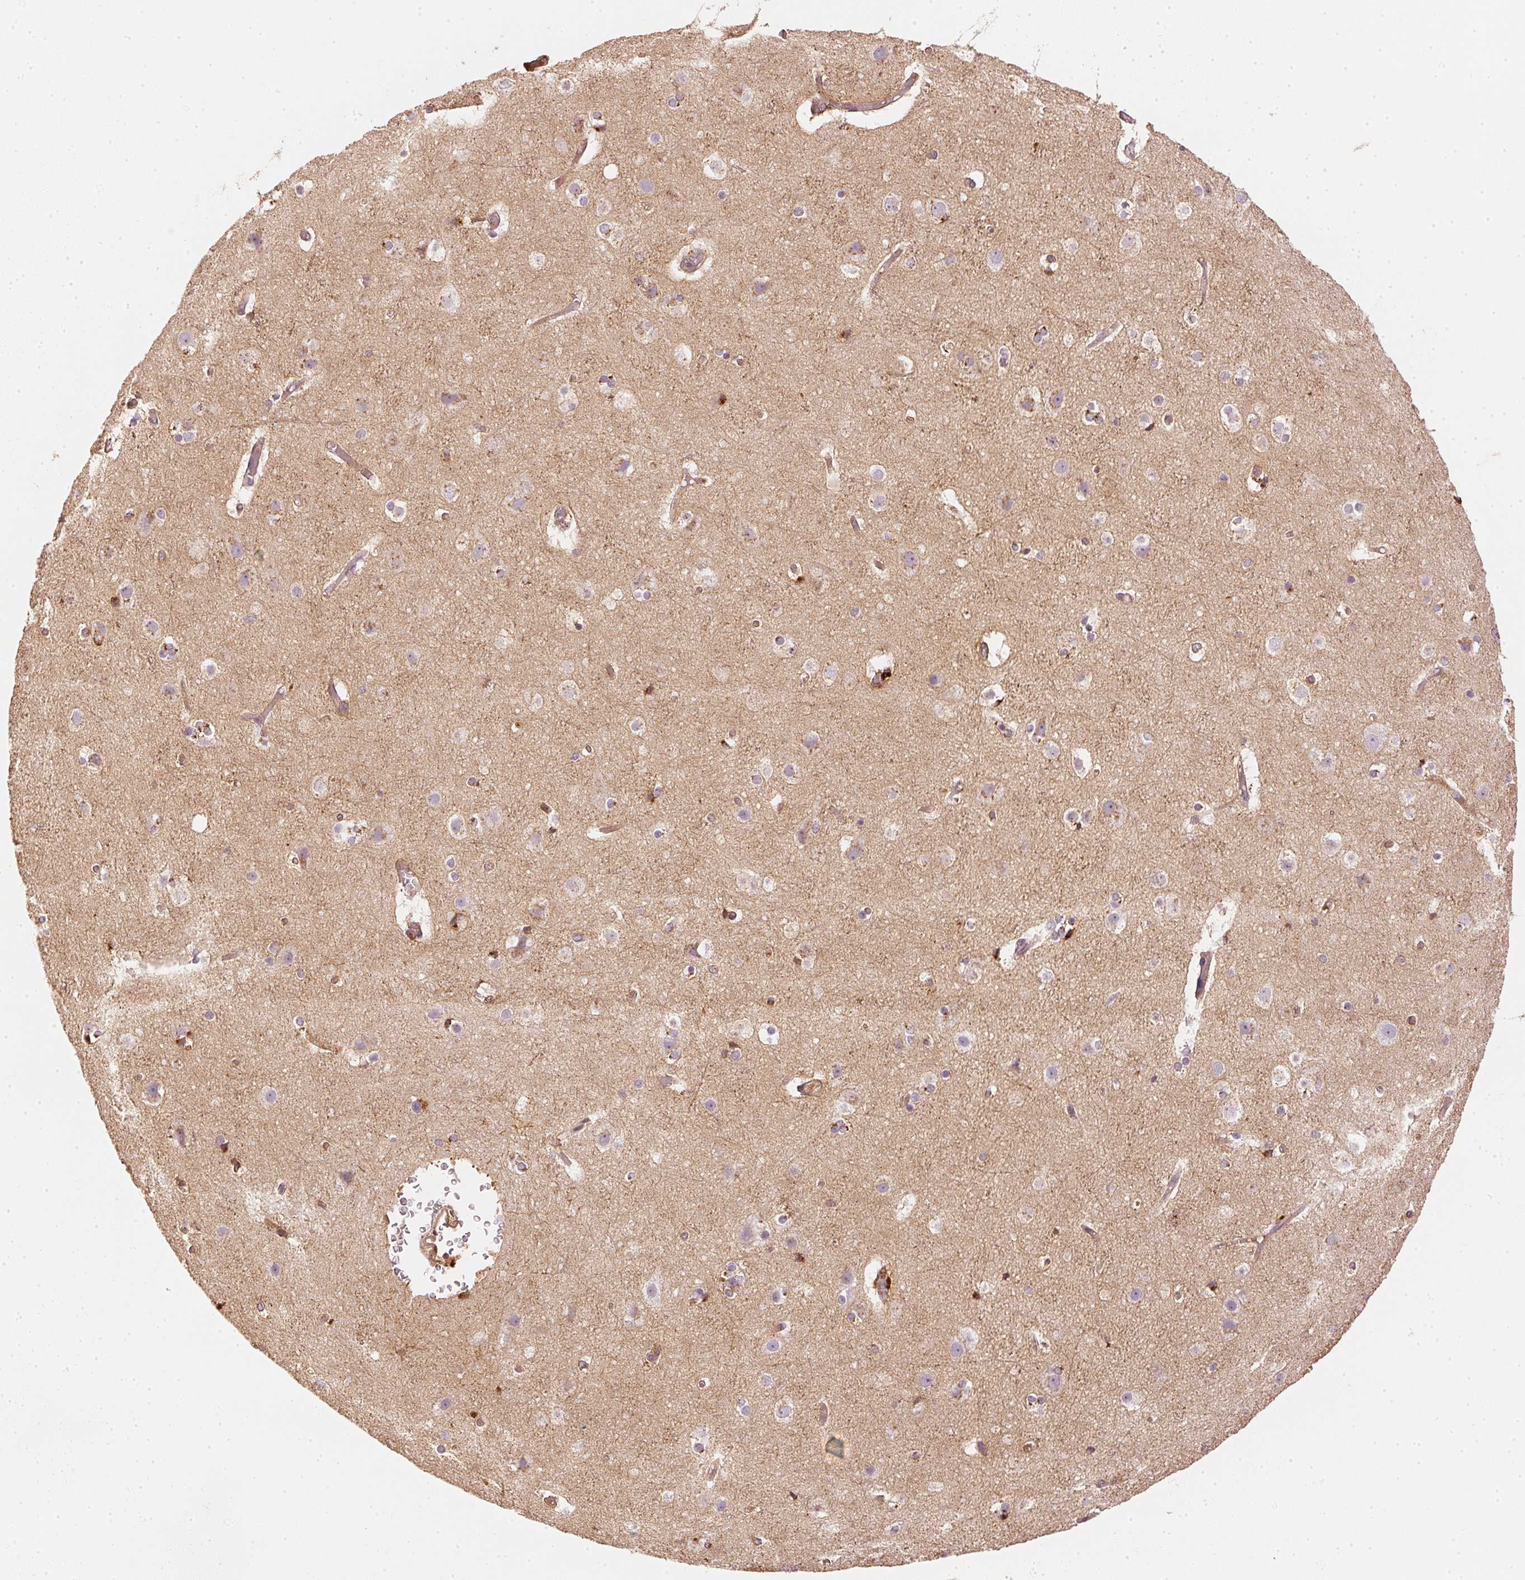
{"staining": {"intensity": "moderate", "quantity": "25%-75%", "location": "cytoplasmic/membranous"}, "tissue": "cerebral cortex", "cell_type": "Endothelial cells", "image_type": "normal", "snomed": [{"axis": "morphology", "description": "Normal tissue, NOS"}, {"axis": "topography", "description": "Cerebral cortex"}], "caption": "The immunohistochemical stain labels moderate cytoplasmic/membranous expression in endothelial cells of unremarkable cerebral cortex.", "gene": "APLP1", "patient": {"sex": "female", "age": 52}}